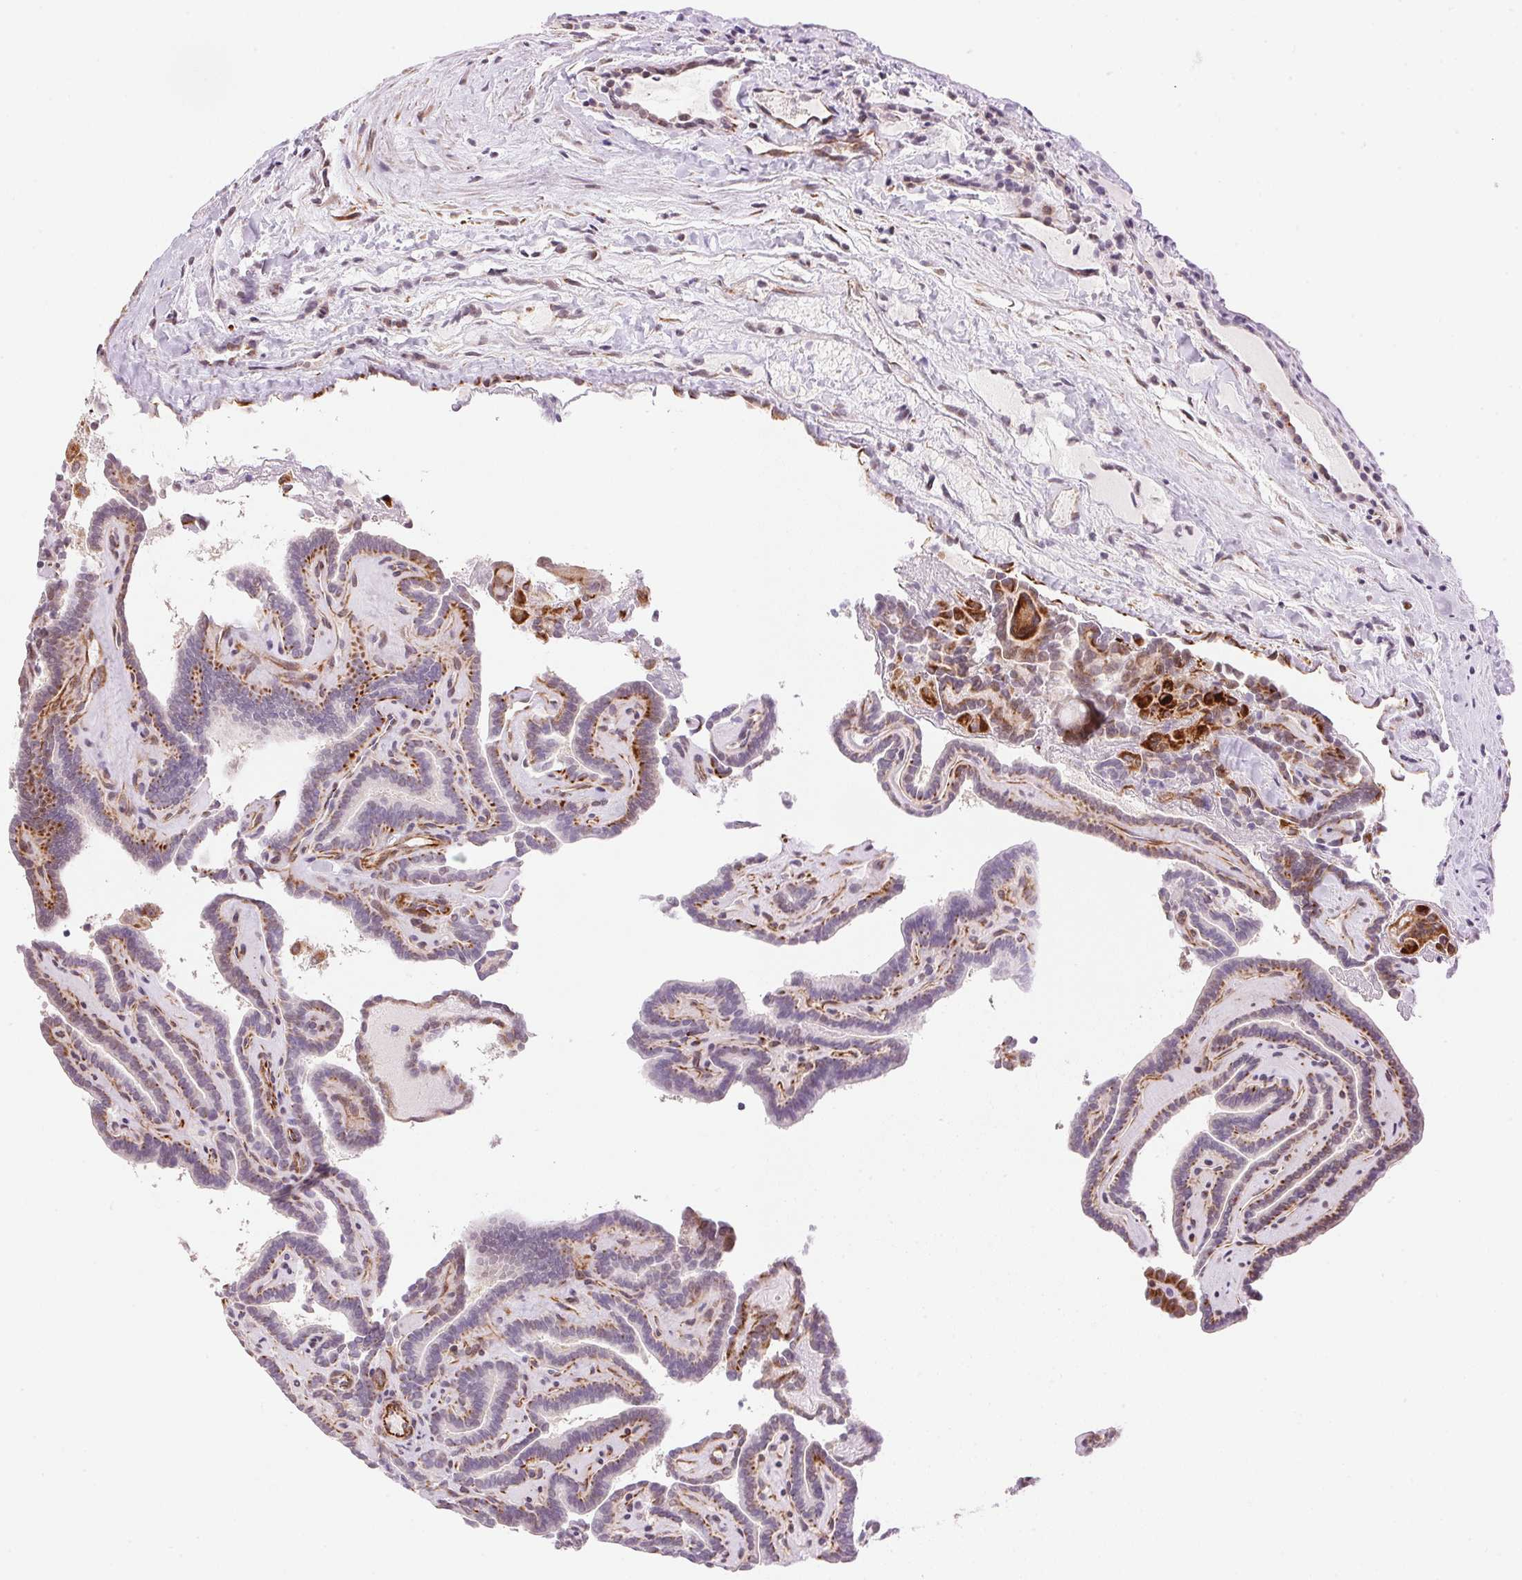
{"staining": {"intensity": "strong", "quantity": "25%-75%", "location": "cytoplasmic/membranous"}, "tissue": "thyroid cancer", "cell_type": "Tumor cells", "image_type": "cancer", "snomed": [{"axis": "morphology", "description": "Papillary adenocarcinoma, NOS"}, {"axis": "topography", "description": "Thyroid gland"}], "caption": "Papillary adenocarcinoma (thyroid) stained with DAB IHC shows high levels of strong cytoplasmic/membranous positivity in approximately 25%-75% of tumor cells. The protein is shown in brown color, while the nuclei are stained blue.", "gene": "GYG2", "patient": {"sex": "female", "age": 21}}